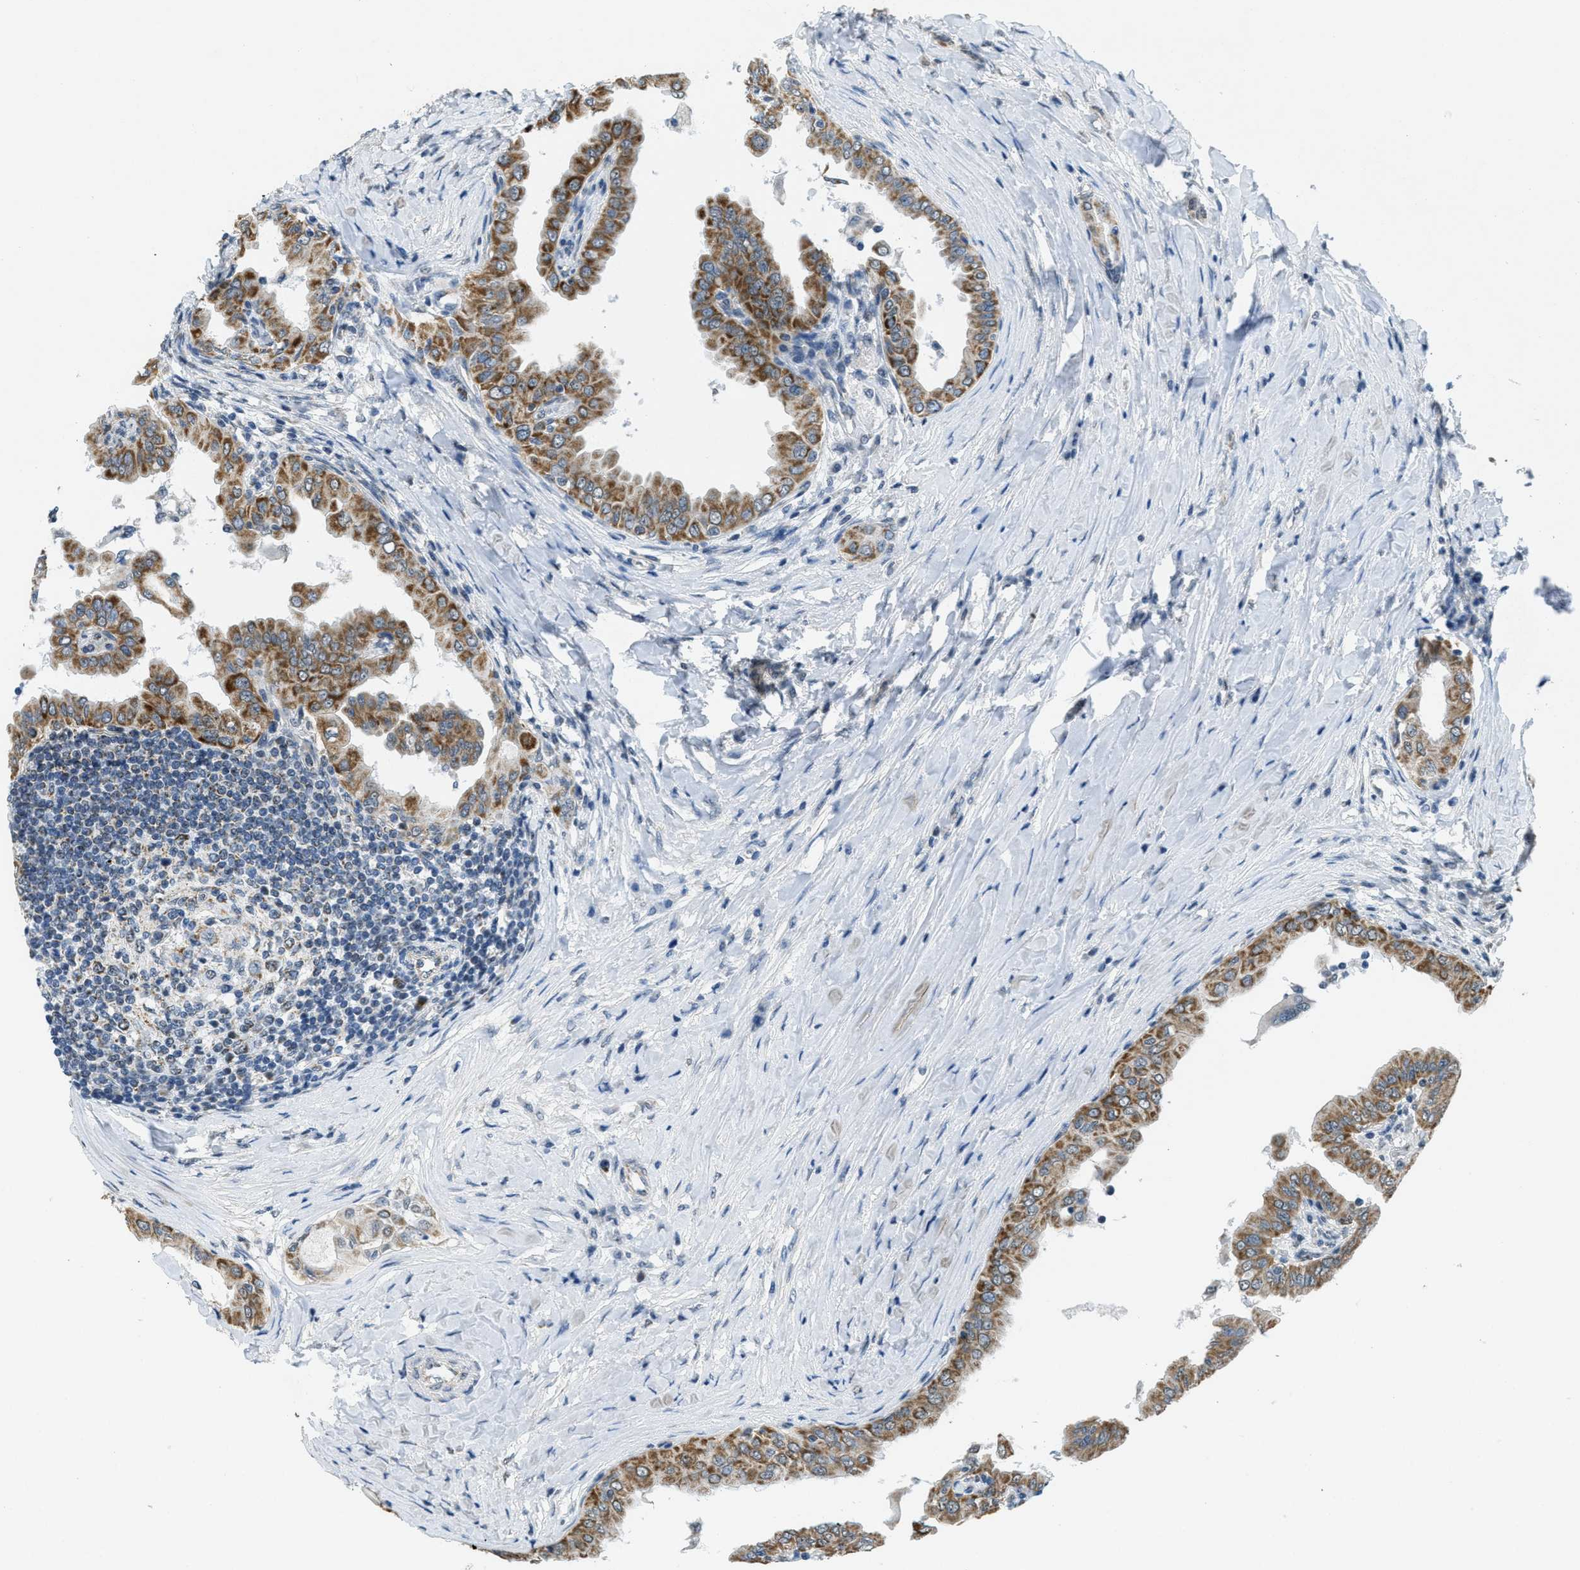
{"staining": {"intensity": "moderate", "quantity": ">75%", "location": "cytoplasmic/membranous"}, "tissue": "thyroid cancer", "cell_type": "Tumor cells", "image_type": "cancer", "snomed": [{"axis": "morphology", "description": "Papillary adenocarcinoma, NOS"}, {"axis": "topography", "description": "Thyroid gland"}], "caption": "This photomicrograph shows IHC staining of human thyroid cancer (papillary adenocarcinoma), with medium moderate cytoplasmic/membranous staining in about >75% of tumor cells.", "gene": "TOMM70", "patient": {"sex": "male", "age": 33}}